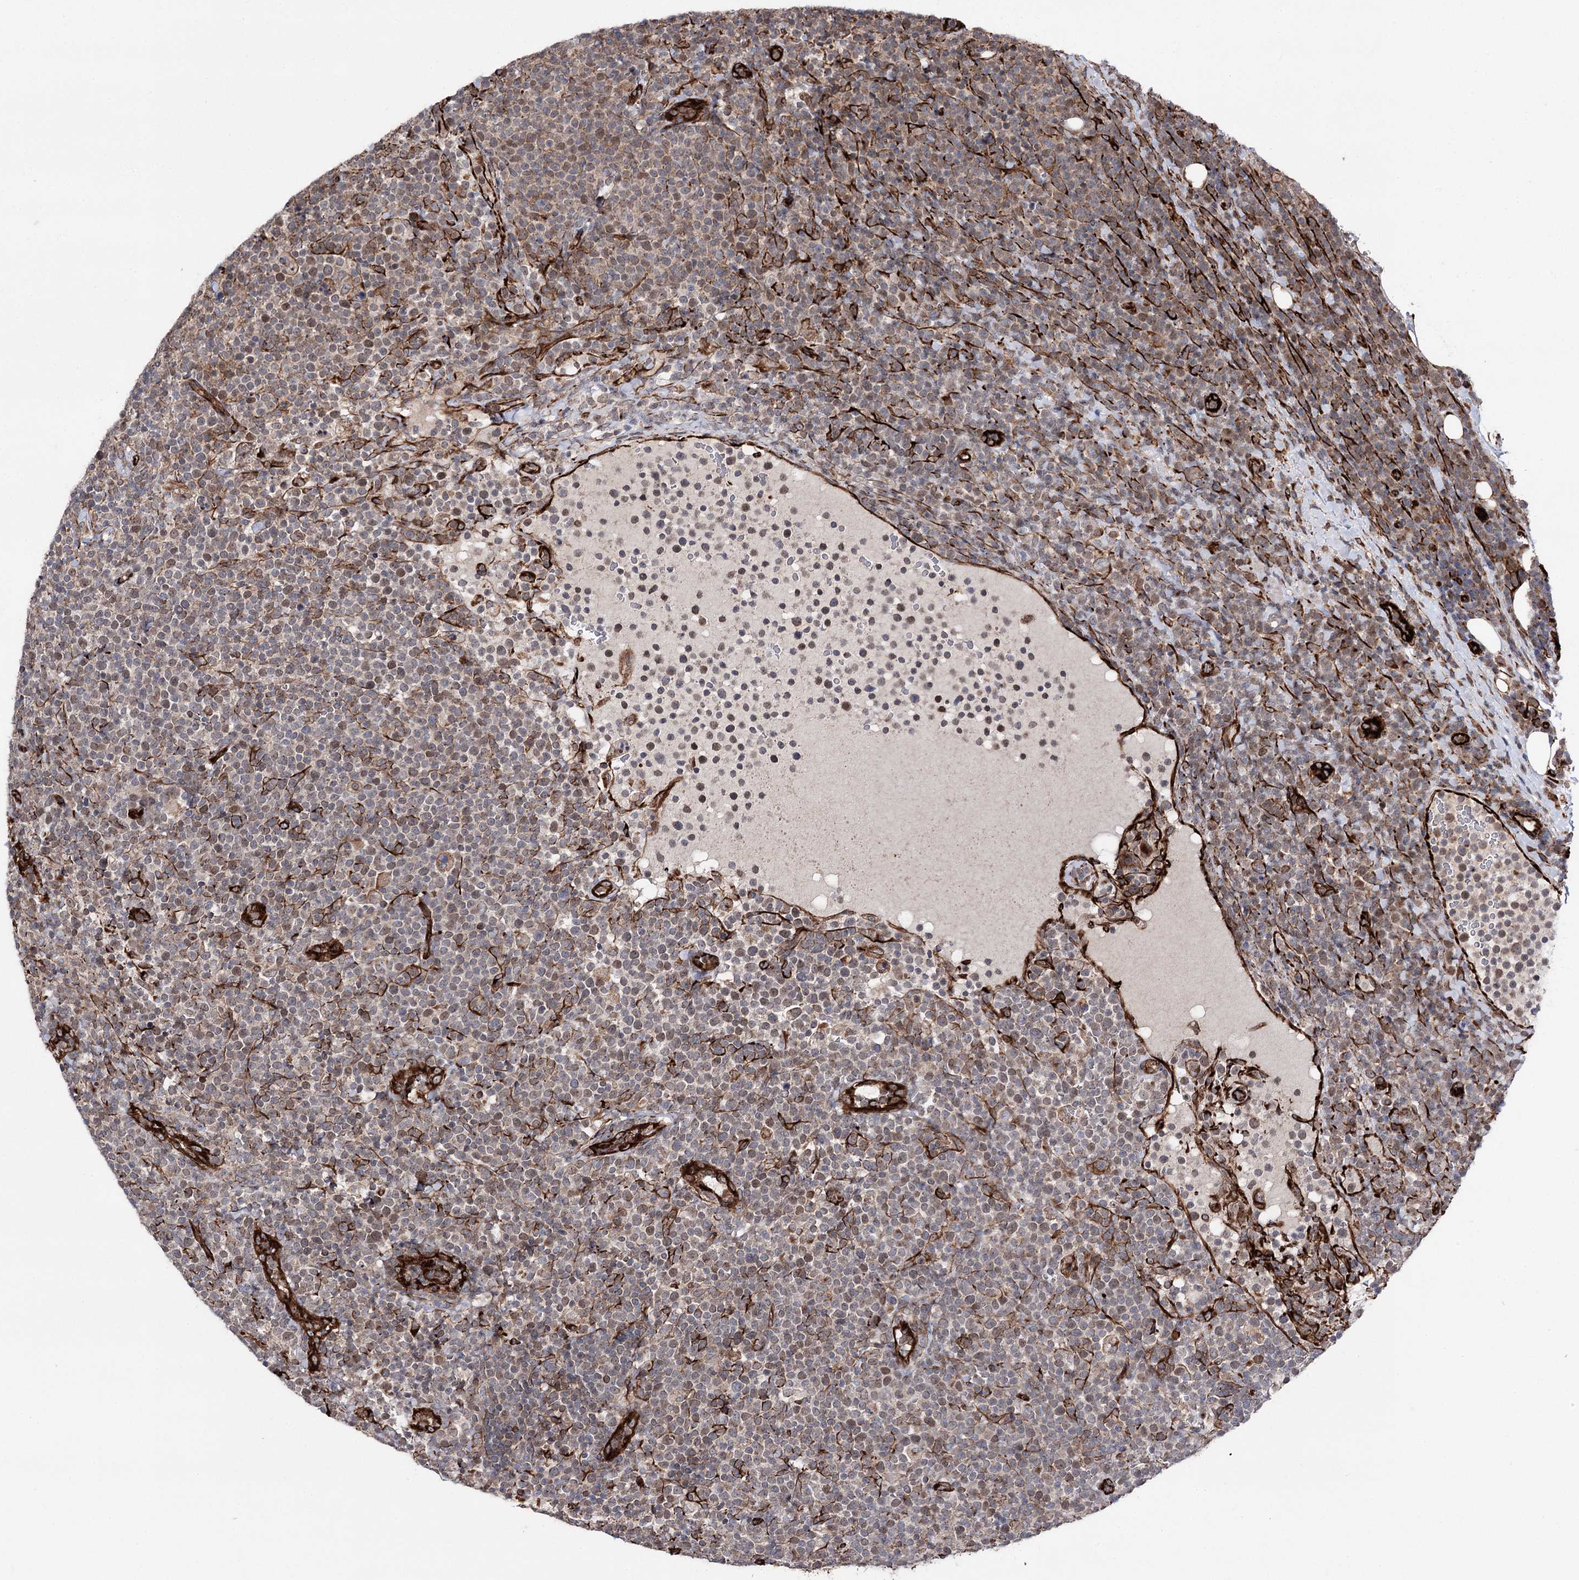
{"staining": {"intensity": "moderate", "quantity": "25%-75%", "location": "cytoplasmic/membranous"}, "tissue": "lymphoma", "cell_type": "Tumor cells", "image_type": "cancer", "snomed": [{"axis": "morphology", "description": "Malignant lymphoma, non-Hodgkin's type, High grade"}, {"axis": "topography", "description": "Lymph node"}], "caption": "An image of human malignant lymphoma, non-Hodgkin's type (high-grade) stained for a protein reveals moderate cytoplasmic/membranous brown staining in tumor cells.", "gene": "MIB1", "patient": {"sex": "male", "age": 61}}